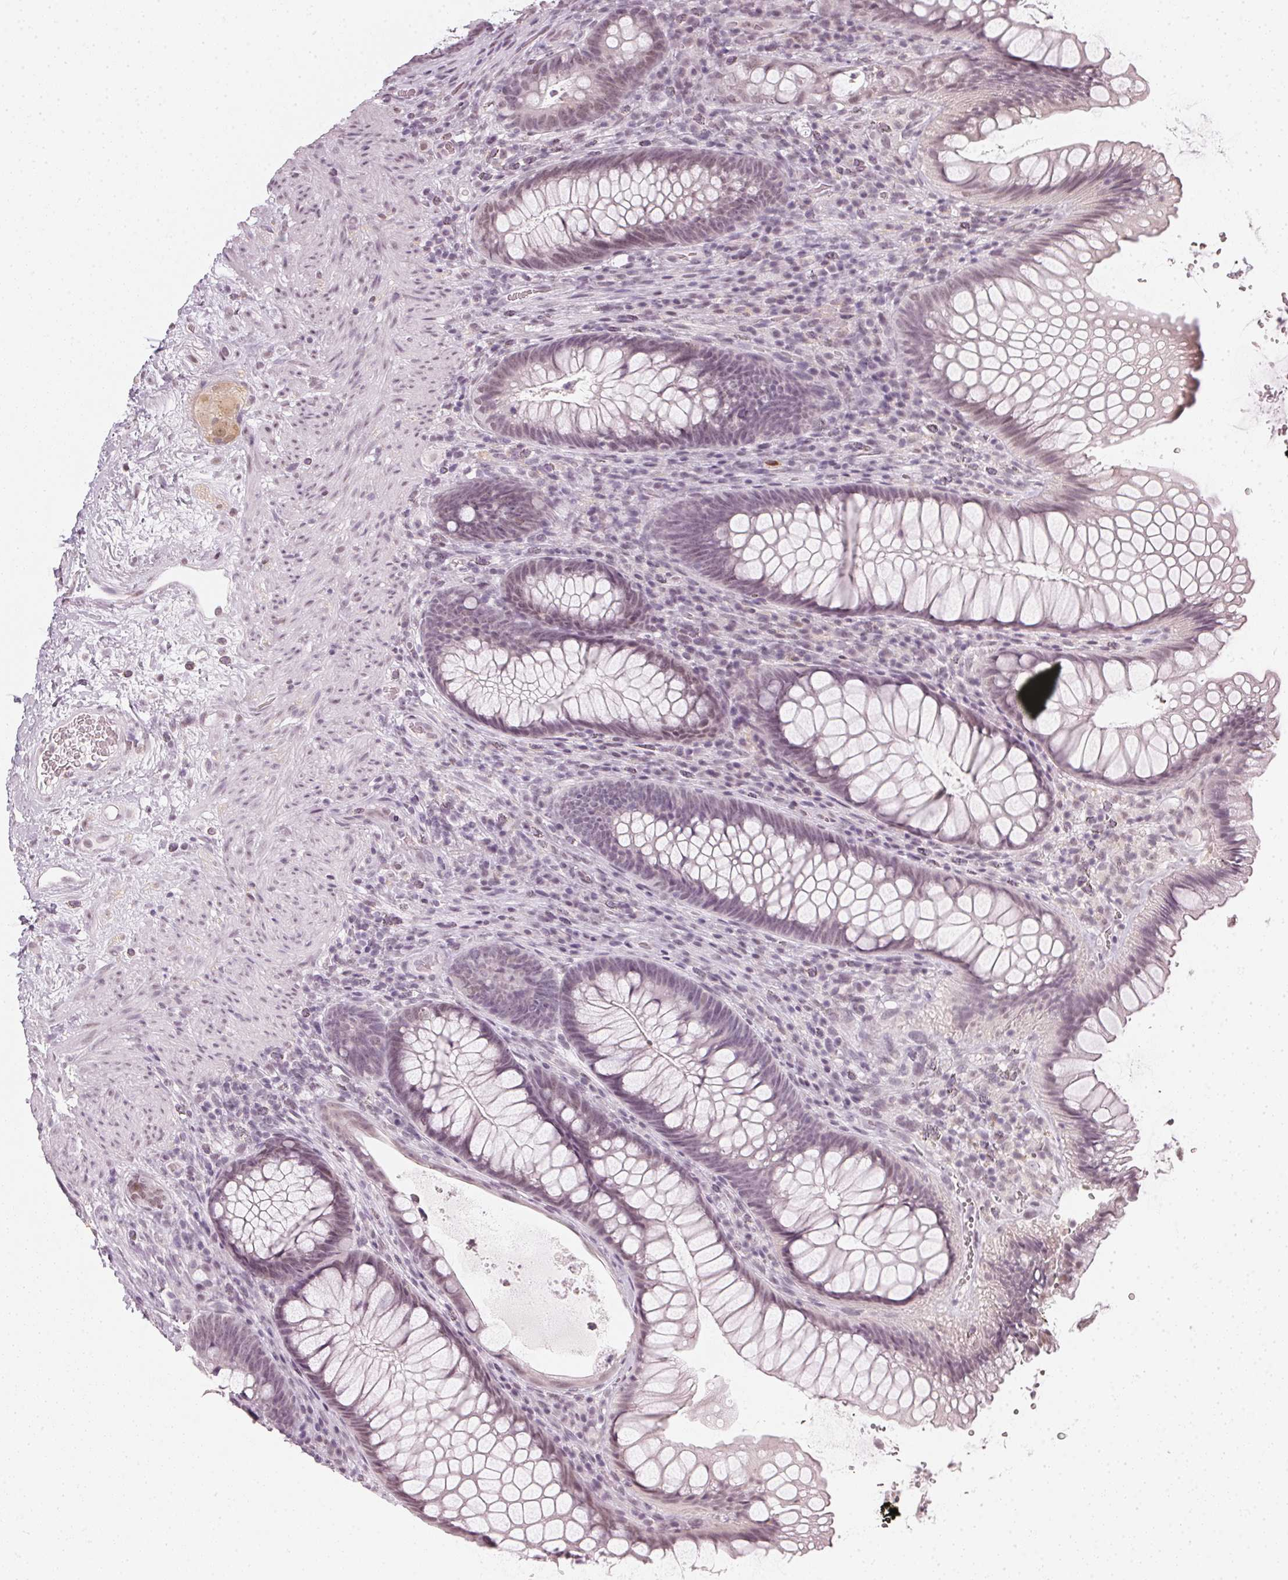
{"staining": {"intensity": "weak", "quantity": "25%-75%", "location": "nuclear"}, "tissue": "rectum", "cell_type": "Glandular cells", "image_type": "normal", "snomed": [{"axis": "morphology", "description": "Normal tissue, NOS"}, {"axis": "topography", "description": "Smooth muscle"}, {"axis": "topography", "description": "Rectum"}], "caption": "This is a micrograph of immunohistochemistry (IHC) staining of normal rectum, which shows weak staining in the nuclear of glandular cells.", "gene": "DNAJC6", "patient": {"sex": "male", "age": 53}}